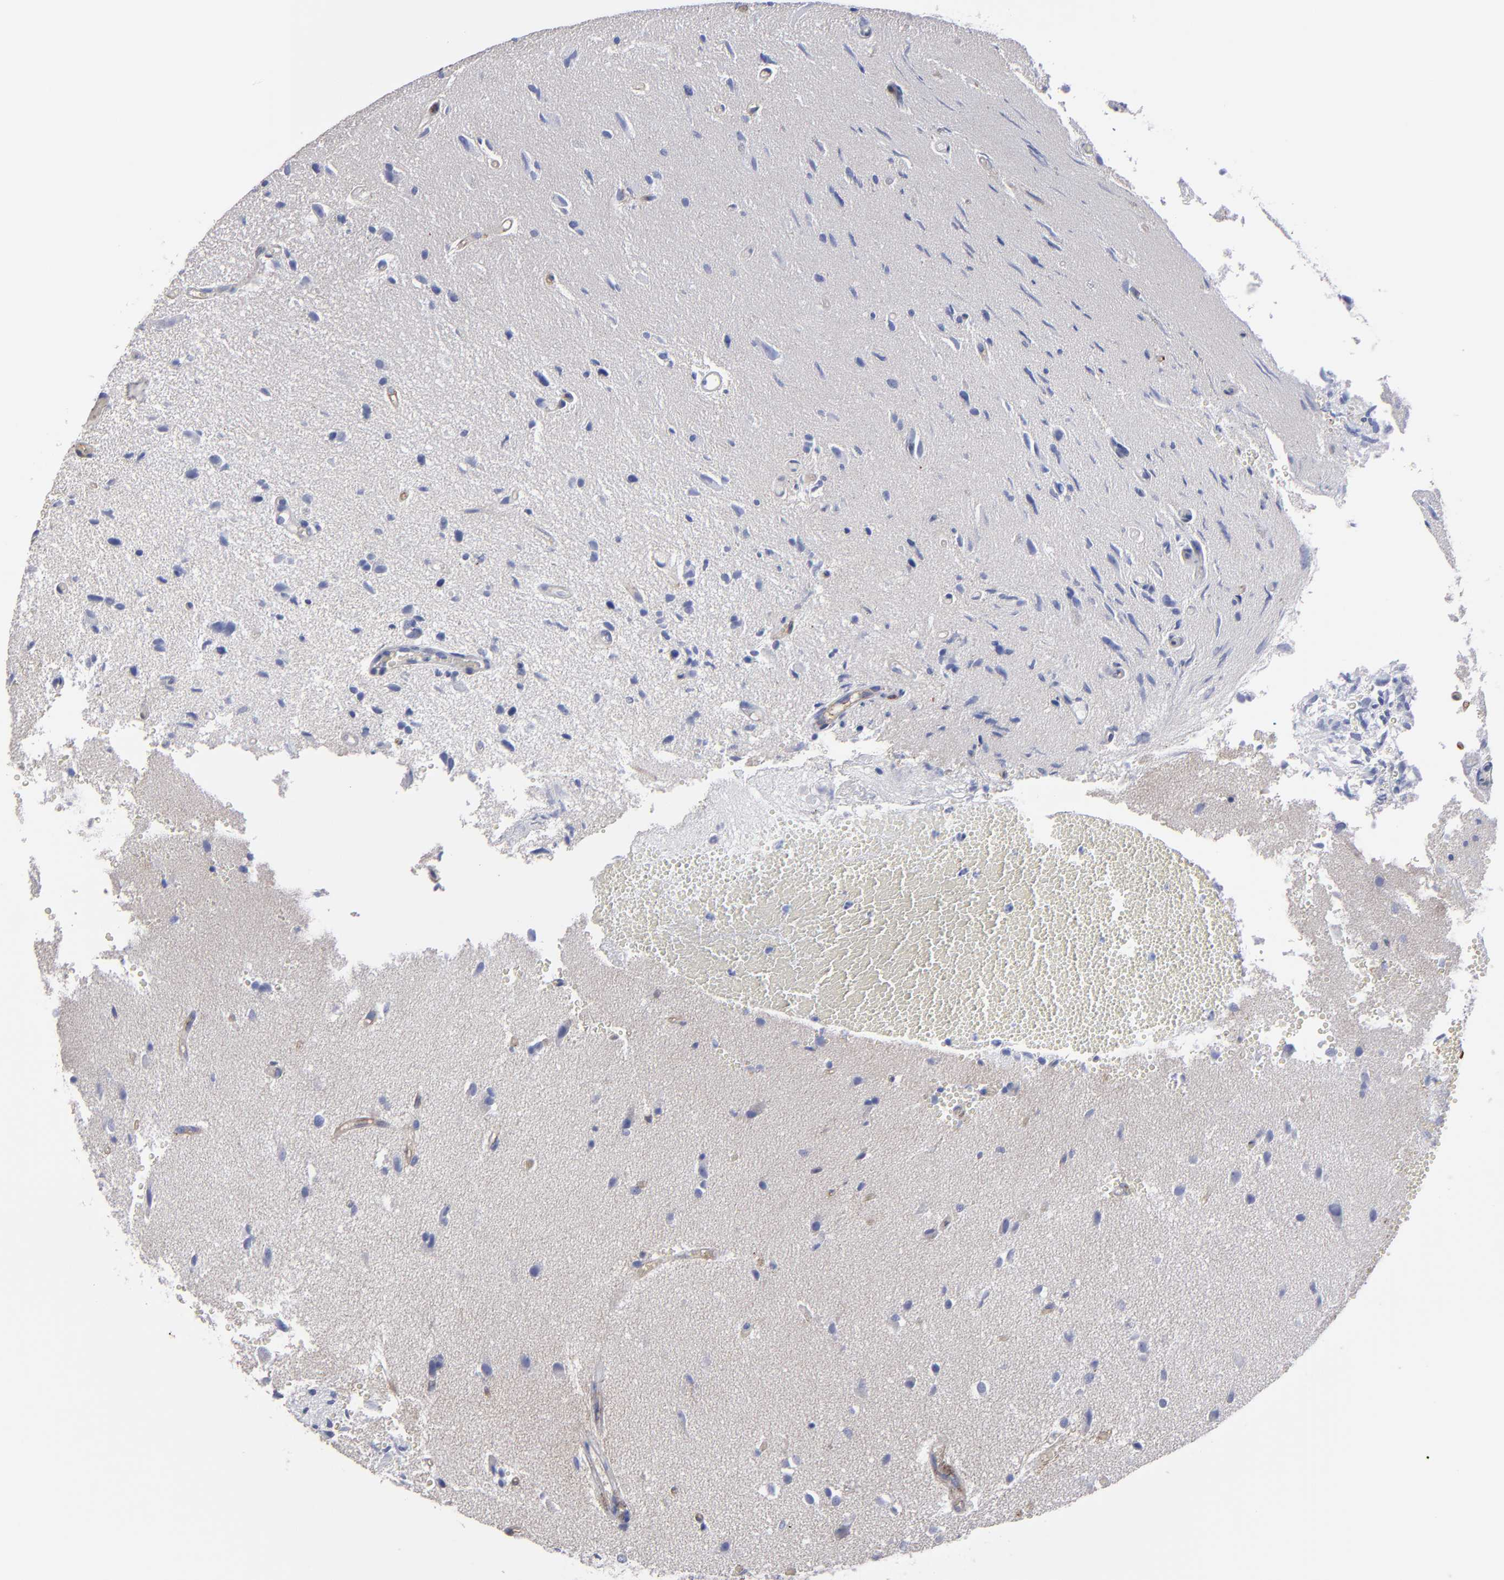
{"staining": {"intensity": "negative", "quantity": "none", "location": "none"}, "tissue": "glioma", "cell_type": "Tumor cells", "image_type": "cancer", "snomed": [{"axis": "morphology", "description": "Normal tissue, NOS"}, {"axis": "morphology", "description": "Glioma, malignant, High grade"}, {"axis": "topography", "description": "Cerebral cortex"}], "caption": "Tumor cells are negative for protein expression in human glioma.", "gene": "TM4SF1", "patient": {"sex": "male", "age": 75}}